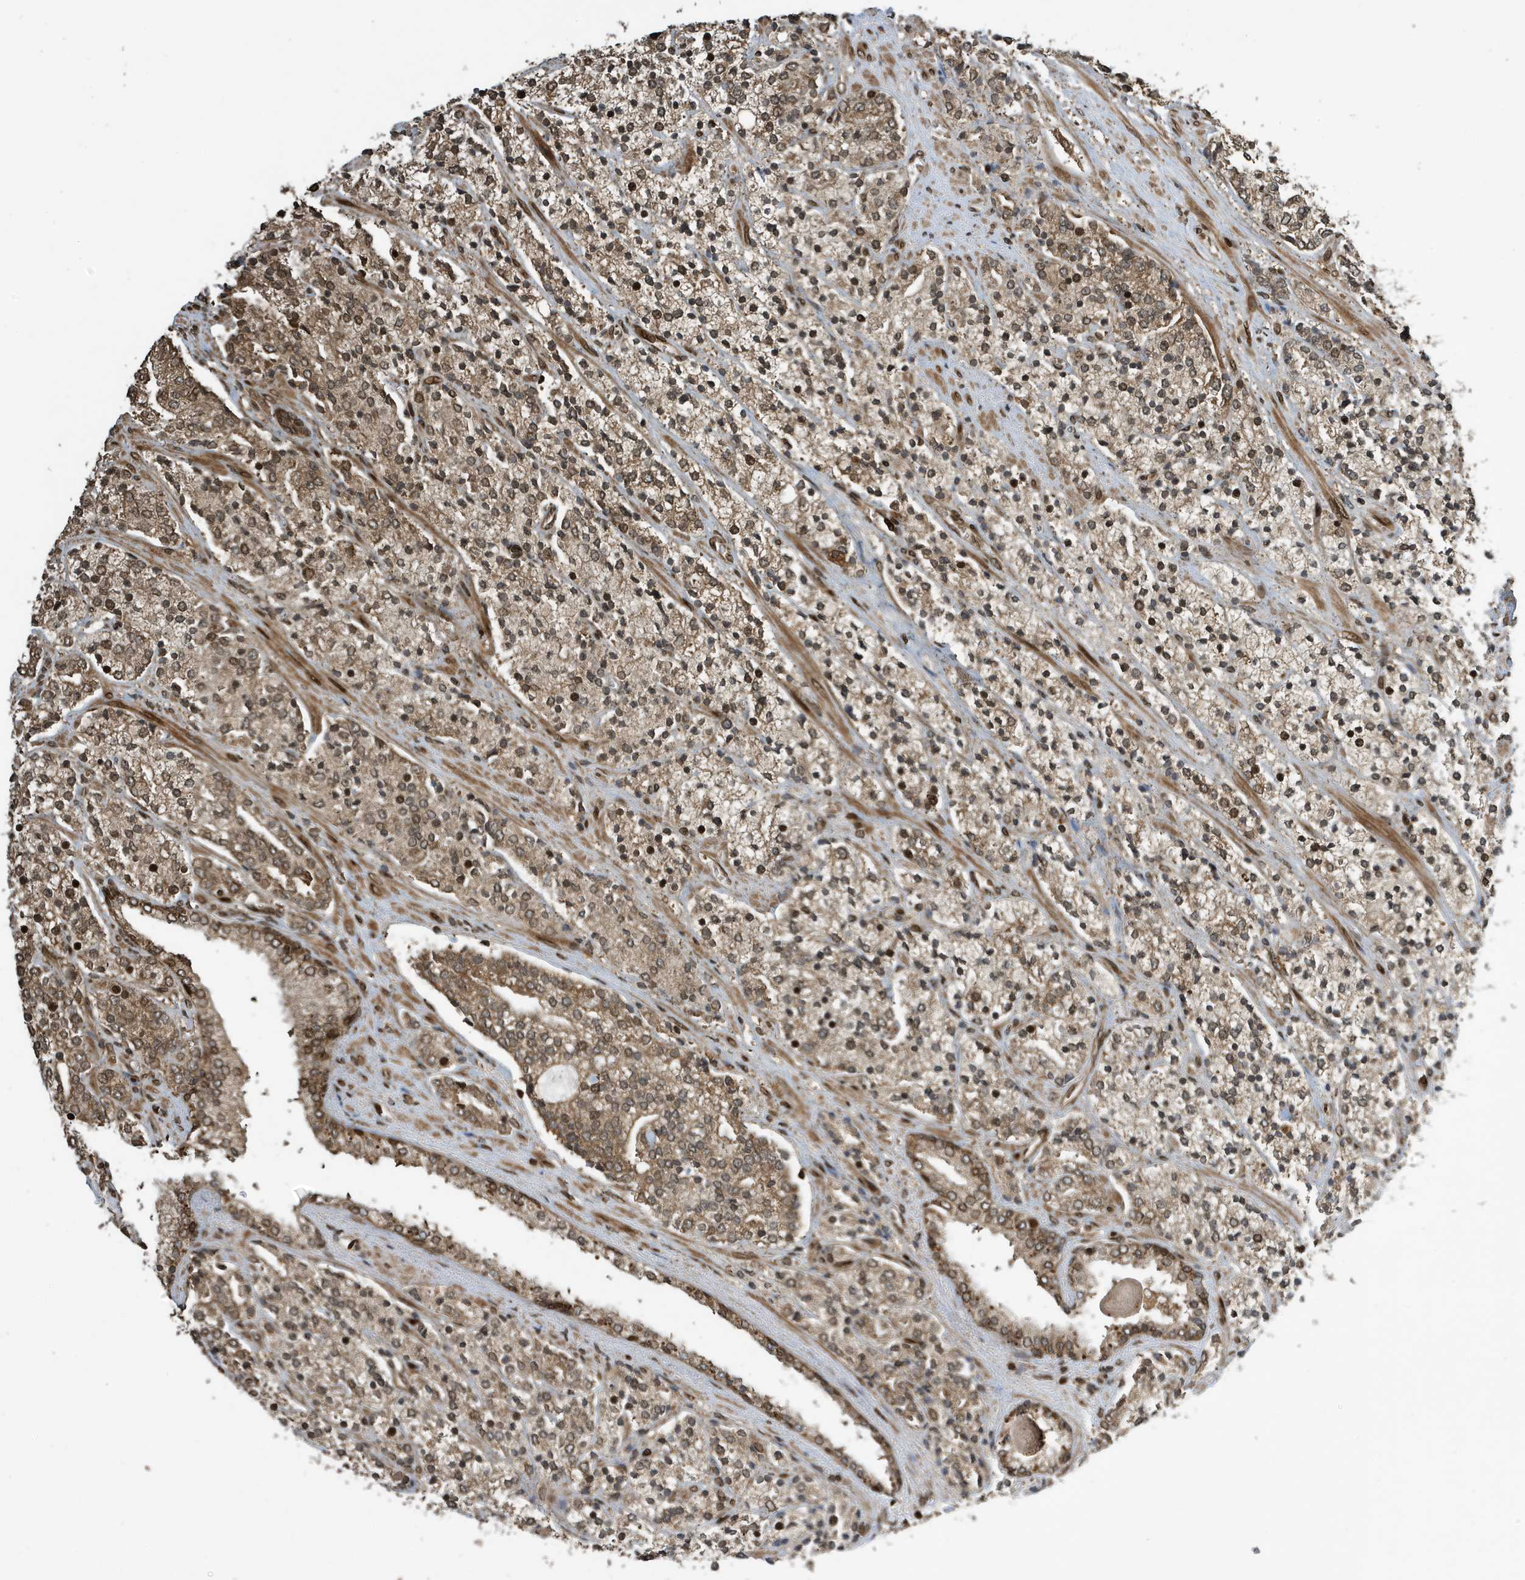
{"staining": {"intensity": "moderate", "quantity": ">75%", "location": "cytoplasmic/membranous,nuclear"}, "tissue": "prostate cancer", "cell_type": "Tumor cells", "image_type": "cancer", "snomed": [{"axis": "morphology", "description": "Adenocarcinoma, High grade"}, {"axis": "topography", "description": "Prostate"}], "caption": "This micrograph shows immunohistochemistry staining of prostate high-grade adenocarcinoma, with medium moderate cytoplasmic/membranous and nuclear positivity in about >75% of tumor cells.", "gene": "DUSP18", "patient": {"sex": "male", "age": 71}}